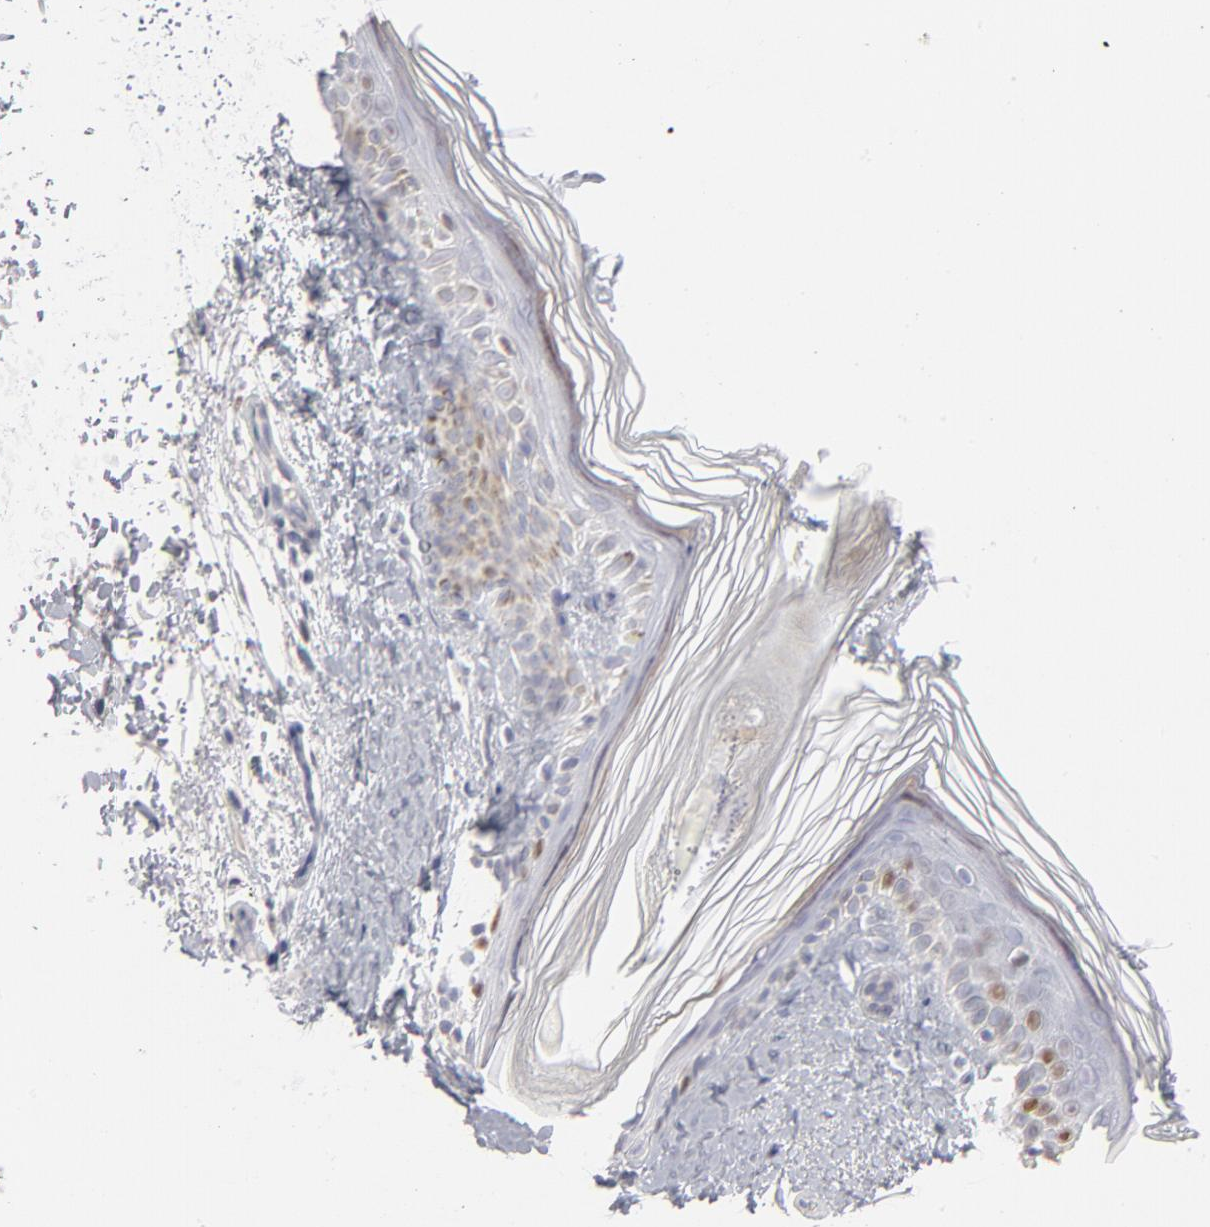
{"staining": {"intensity": "negative", "quantity": "none", "location": "none"}, "tissue": "skin", "cell_type": "Fibroblasts", "image_type": "normal", "snomed": [{"axis": "morphology", "description": "Normal tissue, NOS"}, {"axis": "topography", "description": "Skin"}], "caption": "Immunohistochemical staining of benign skin displays no significant expression in fibroblasts.", "gene": "MCM7", "patient": {"sex": "male", "age": 63}}